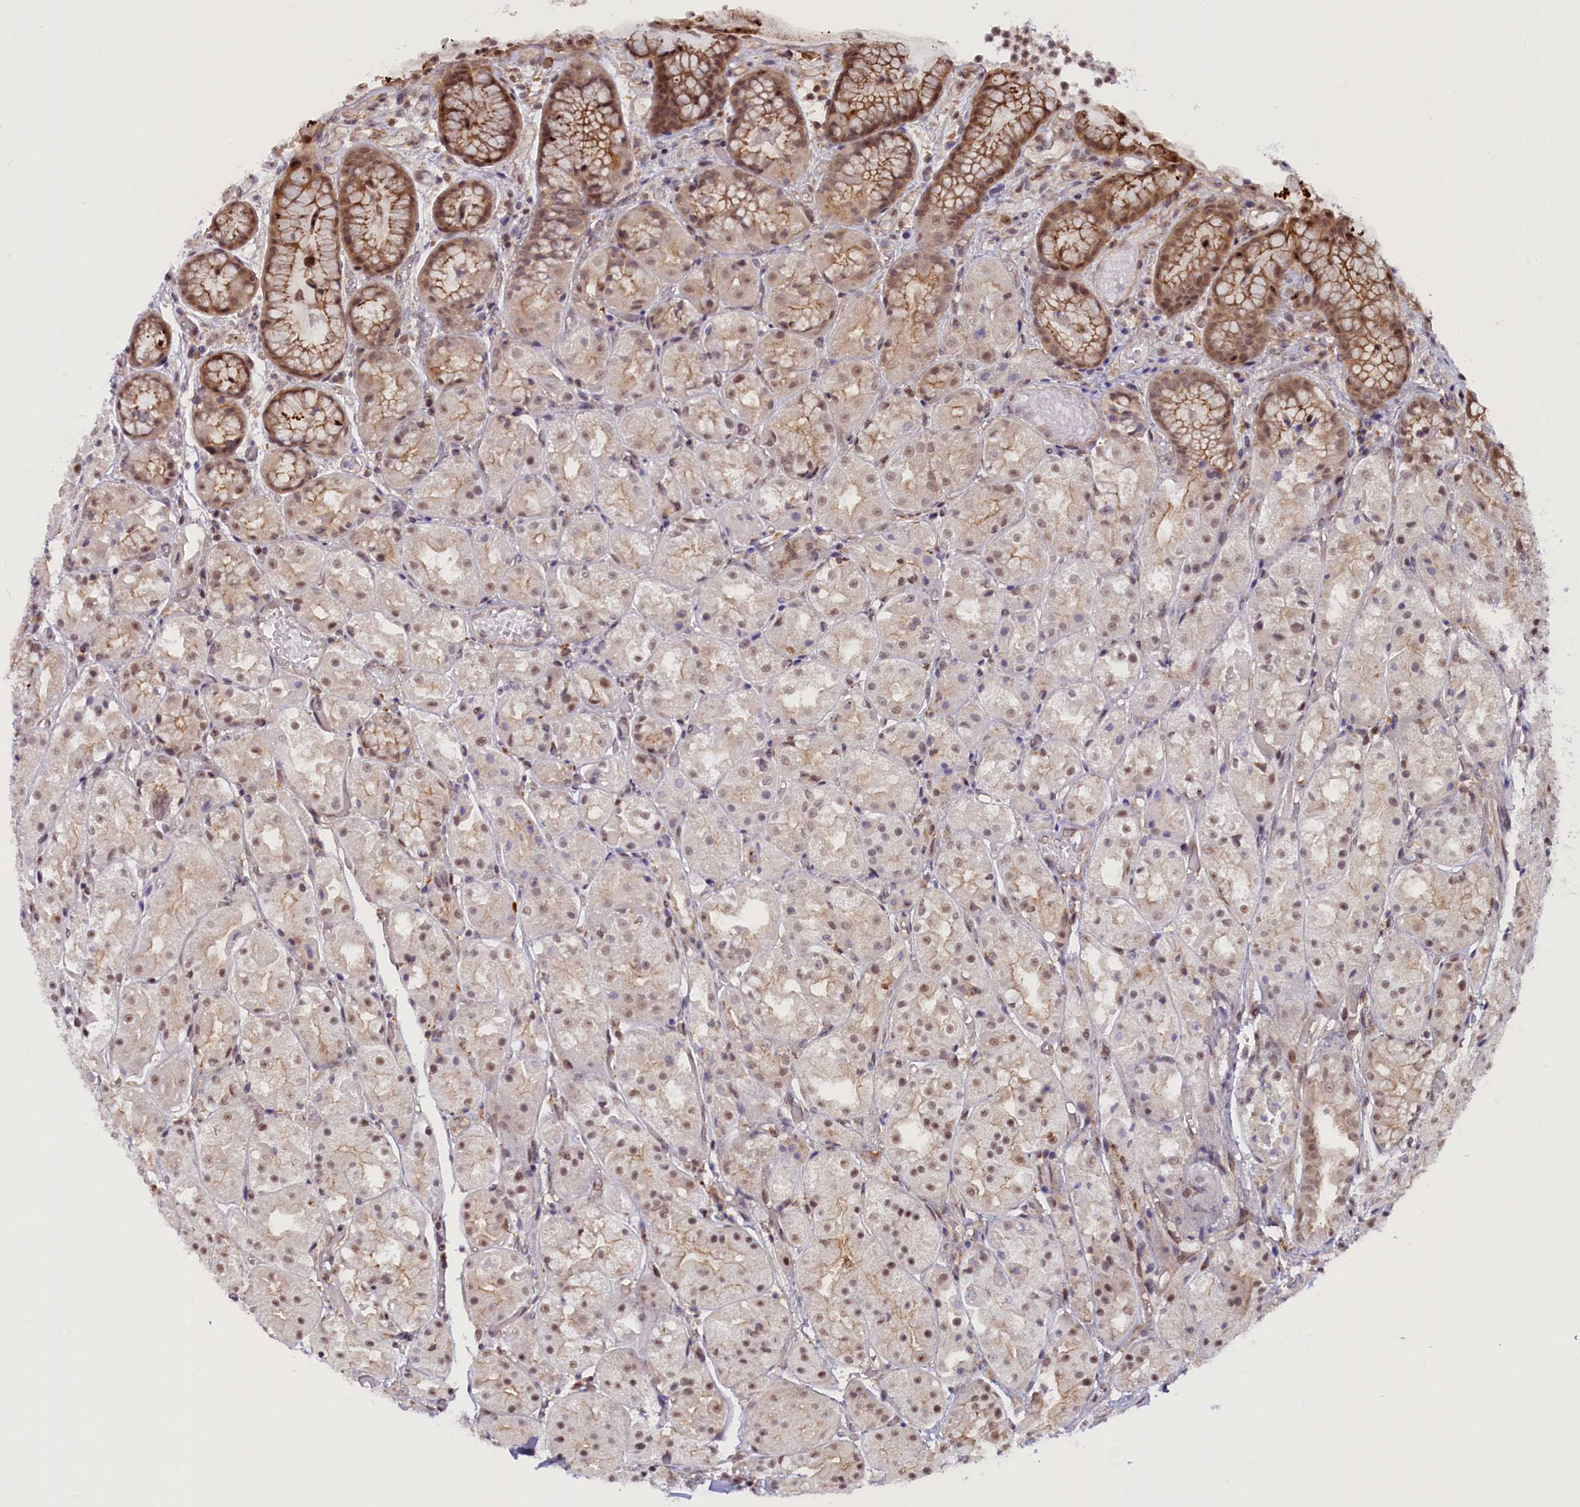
{"staining": {"intensity": "moderate", "quantity": ">75%", "location": "cytoplasmic/membranous,nuclear"}, "tissue": "stomach", "cell_type": "Glandular cells", "image_type": "normal", "snomed": [{"axis": "morphology", "description": "Normal tissue, NOS"}, {"axis": "topography", "description": "Stomach, upper"}], "caption": "Benign stomach shows moderate cytoplasmic/membranous,nuclear expression in approximately >75% of glandular cells.", "gene": "FCHO1", "patient": {"sex": "male", "age": 72}}